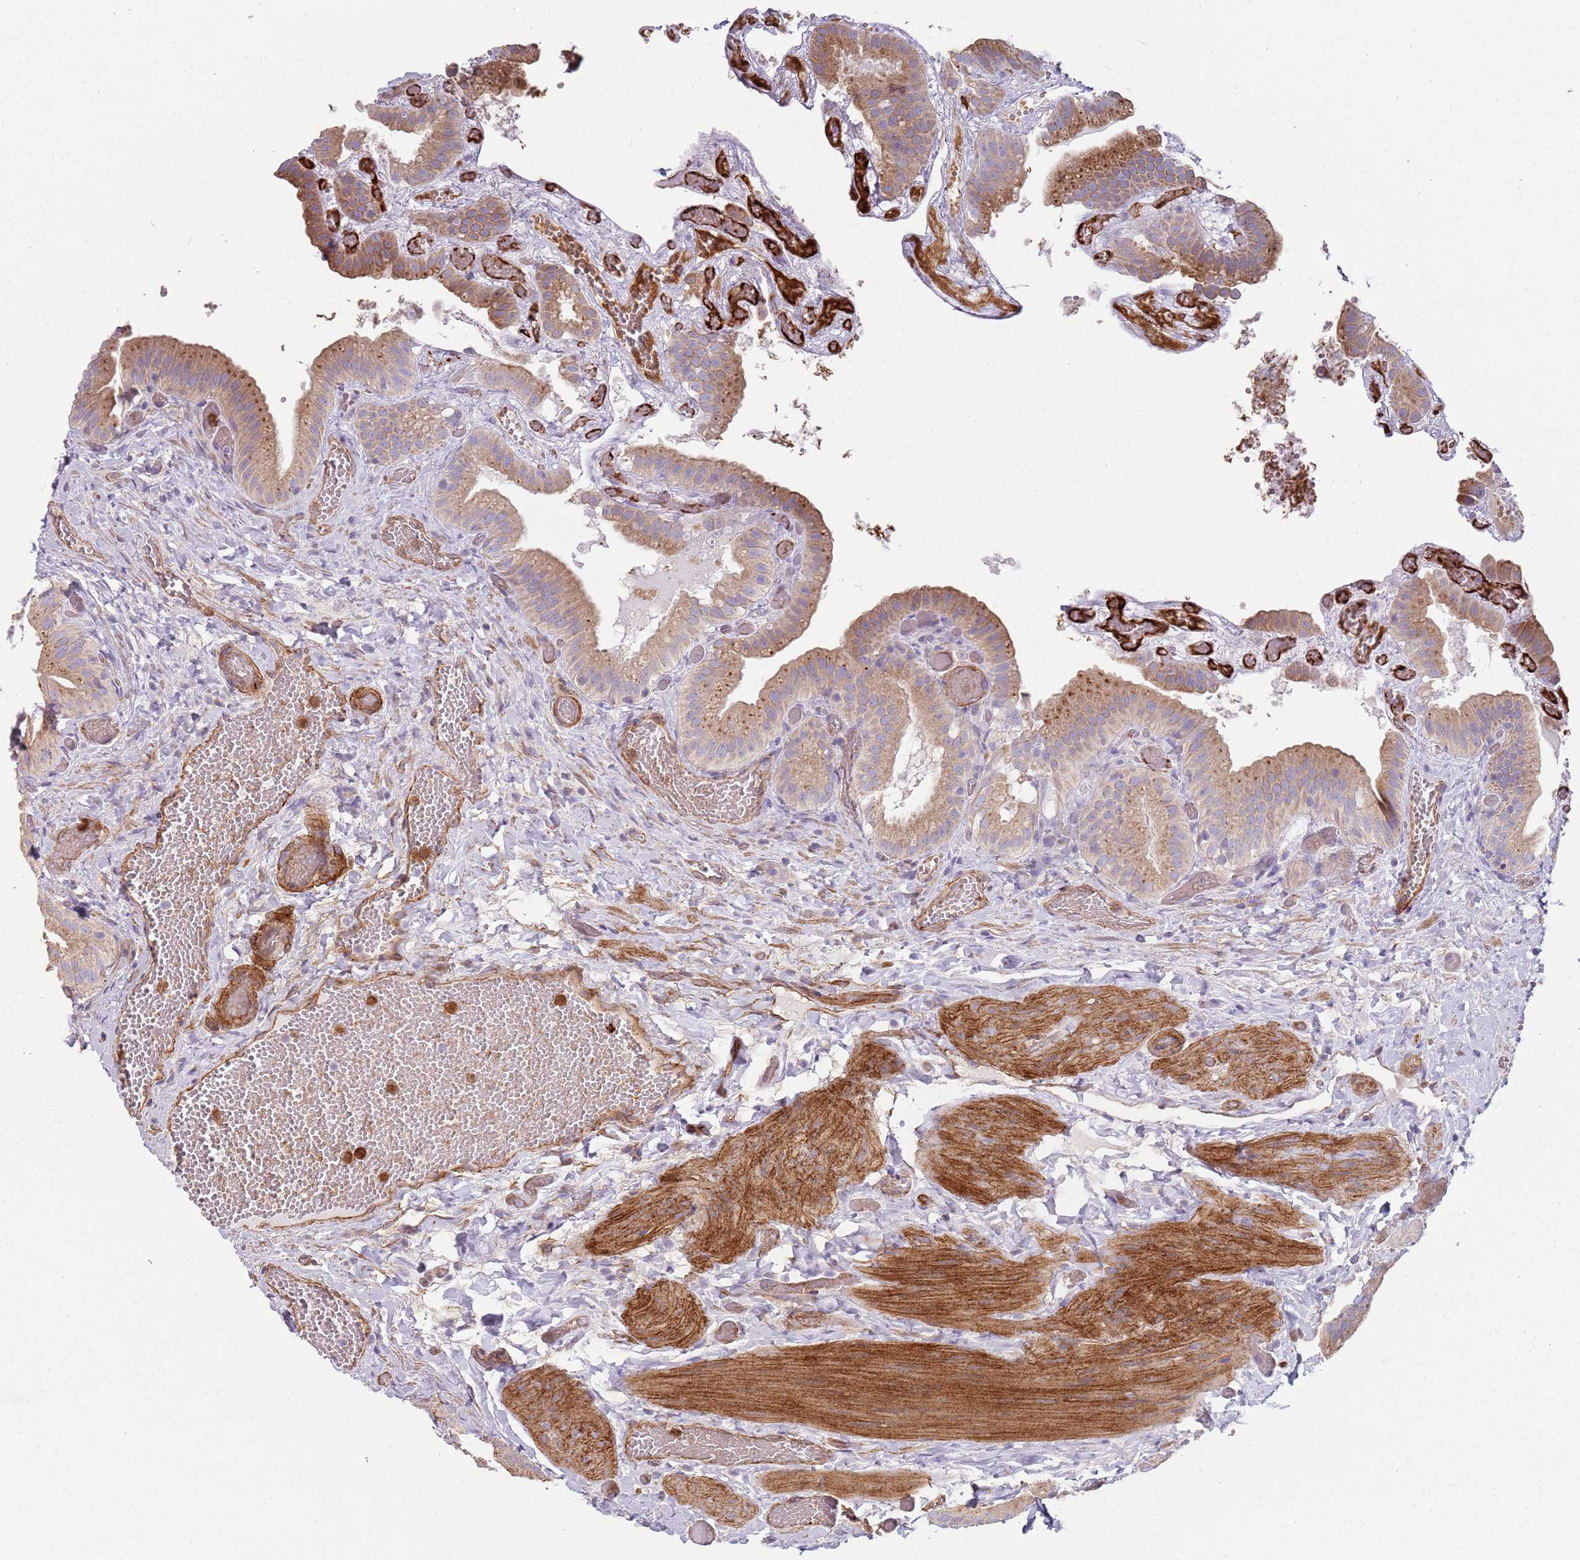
{"staining": {"intensity": "moderate", "quantity": "25%-75%", "location": "cytoplasmic/membranous"}, "tissue": "gallbladder", "cell_type": "Glandular cells", "image_type": "normal", "snomed": [{"axis": "morphology", "description": "Normal tissue, NOS"}, {"axis": "topography", "description": "Gallbladder"}], "caption": "Immunohistochemical staining of unremarkable gallbladder demonstrates 25%-75% levels of moderate cytoplasmic/membranous protein expression in about 25%-75% of glandular cells.", "gene": "PHLPP2", "patient": {"sex": "female", "age": 64}}